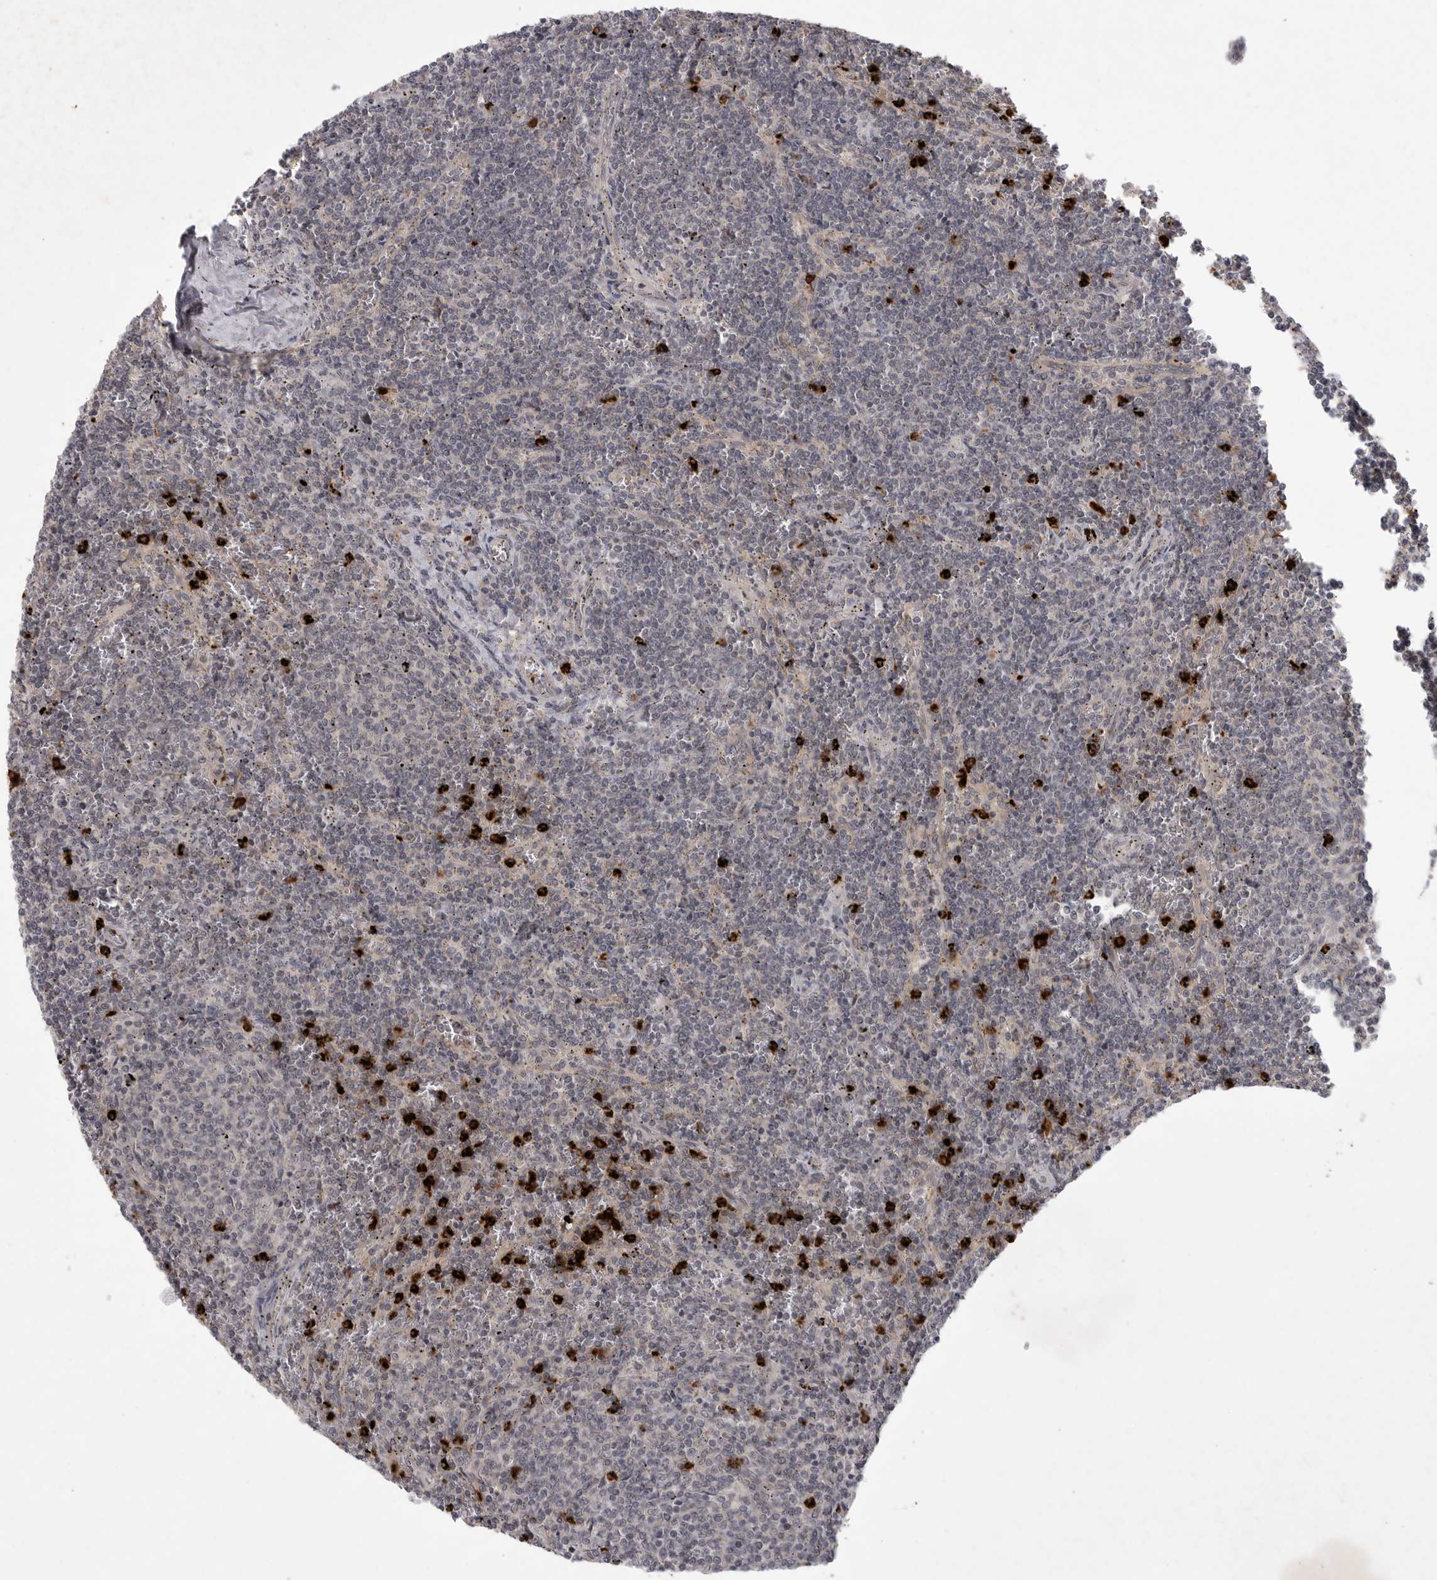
{"staining": {"intensity": "negative", "quantity": "none", "location": "none"}, "tissue": "lymphoma", "cell_type": "Tumor cells", "image_type": "cancer", "snomed": [{"axis": "morphology", "description": "Malignant lymphoma, non-Hodgkin's type, Low grade"}, {"axis": "topography", "description": "Spleen"}], "caption": "Tumor cells show no significant expression in malignant lymphoma, non-Hodgkin's type (low-grade).", "gene": "UBE3D", "patient": {"sex": "female", "age": 50}}